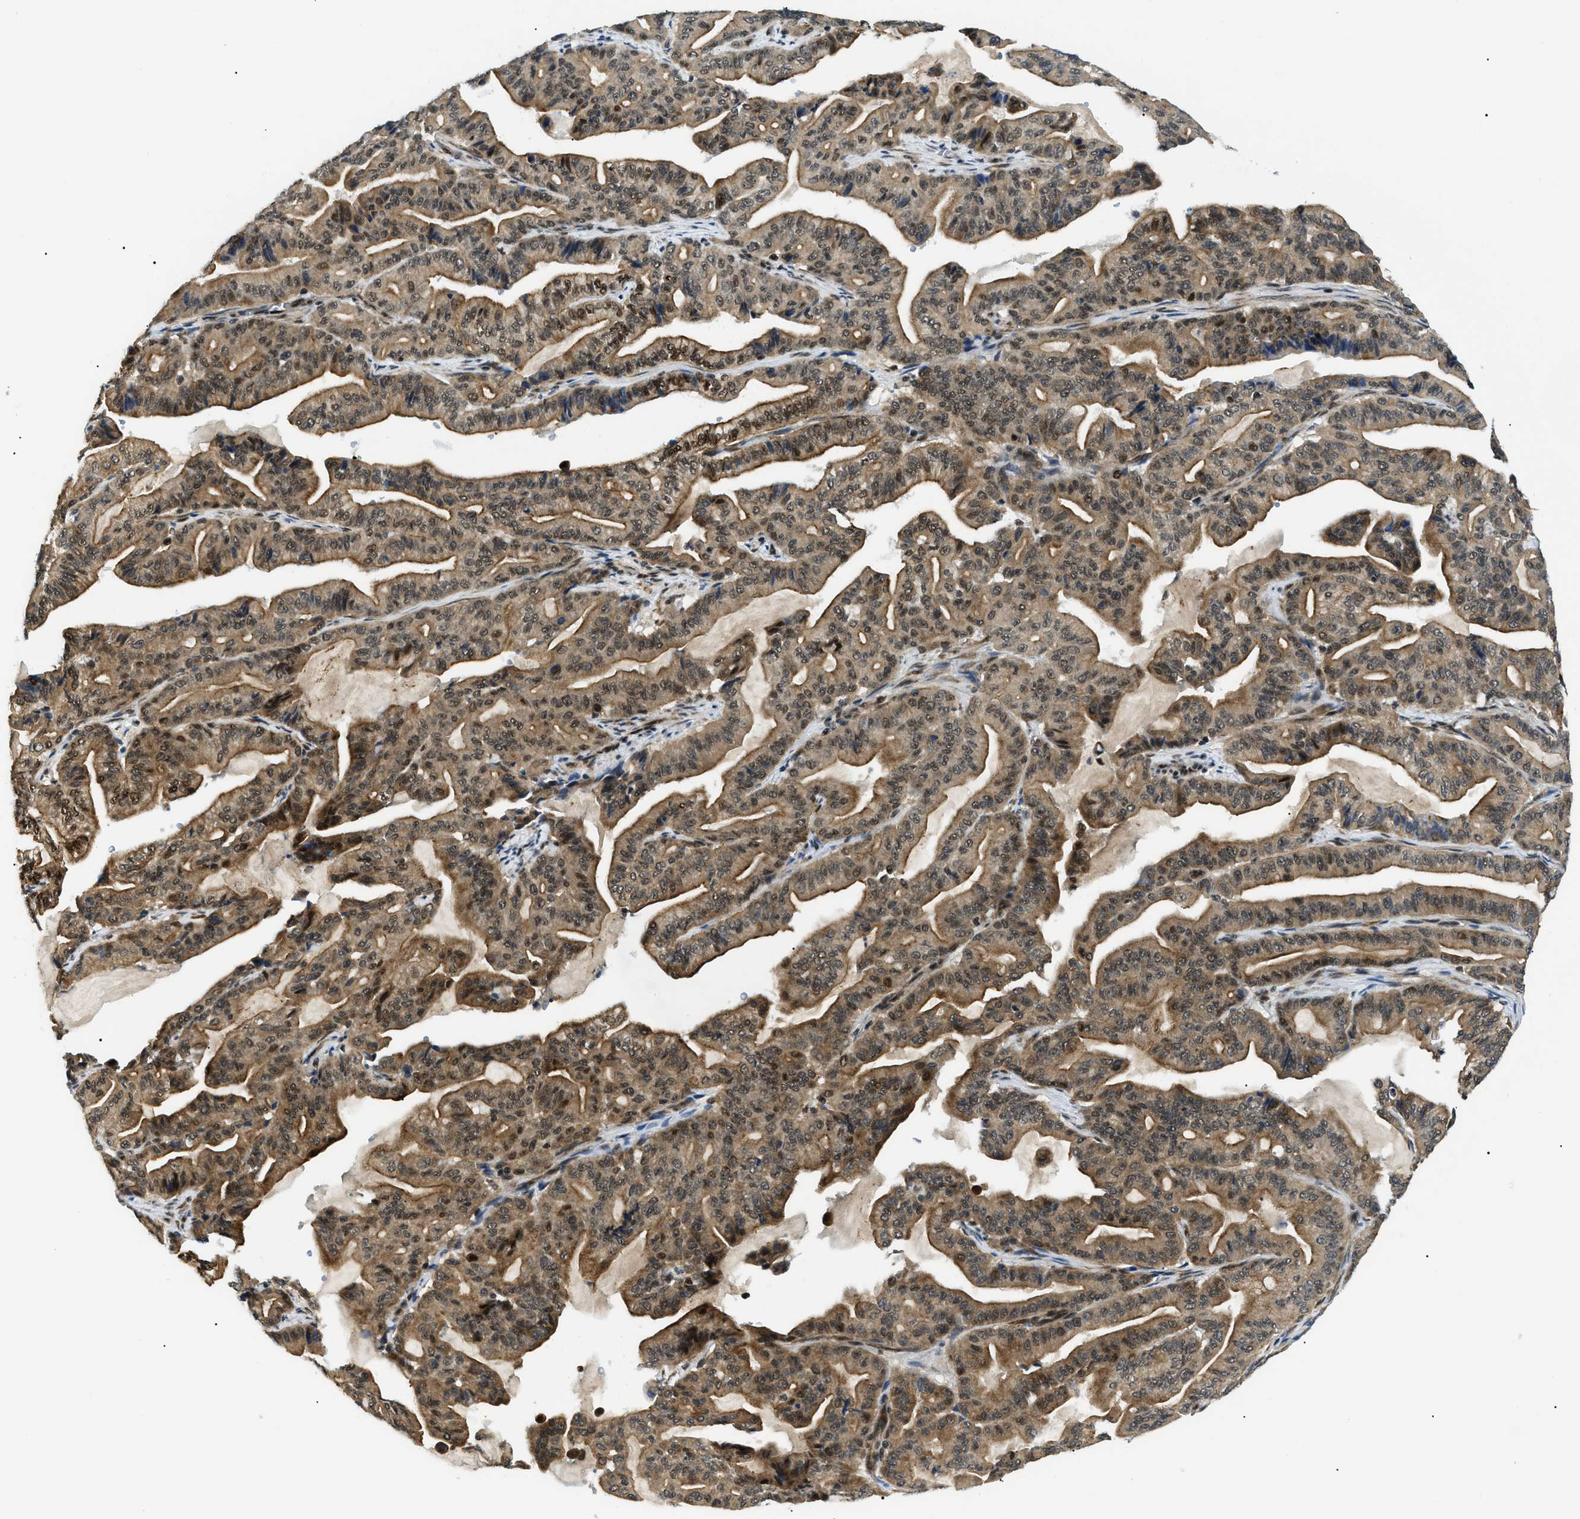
{"staining": {"intensity": "moderate", "quantity": ">75%", "location": "cytoplasmic/membranous,nuclear"}, "tissue": "pancreatic cancer", "cell_type": "Tumor cells", "image_type": "cancer", "snomed": [{"axis": "morphology", "description": "Adenocarcinoma, NOS"}, {"axis": "topography", "description": "Pancreas"}], "caption": "Immunohistochemical staining of human pancreatic cancer (adenocarcinoma) reveals medium levels of moderate cytoplasmic/membranous and nuclear protein positivity in approximately >75% of tumor cells. (Brightfield microscopy of DAB IHC at high magnification).", "gene": "CWC25", "patient": {"sex": "male", "age": 63}}